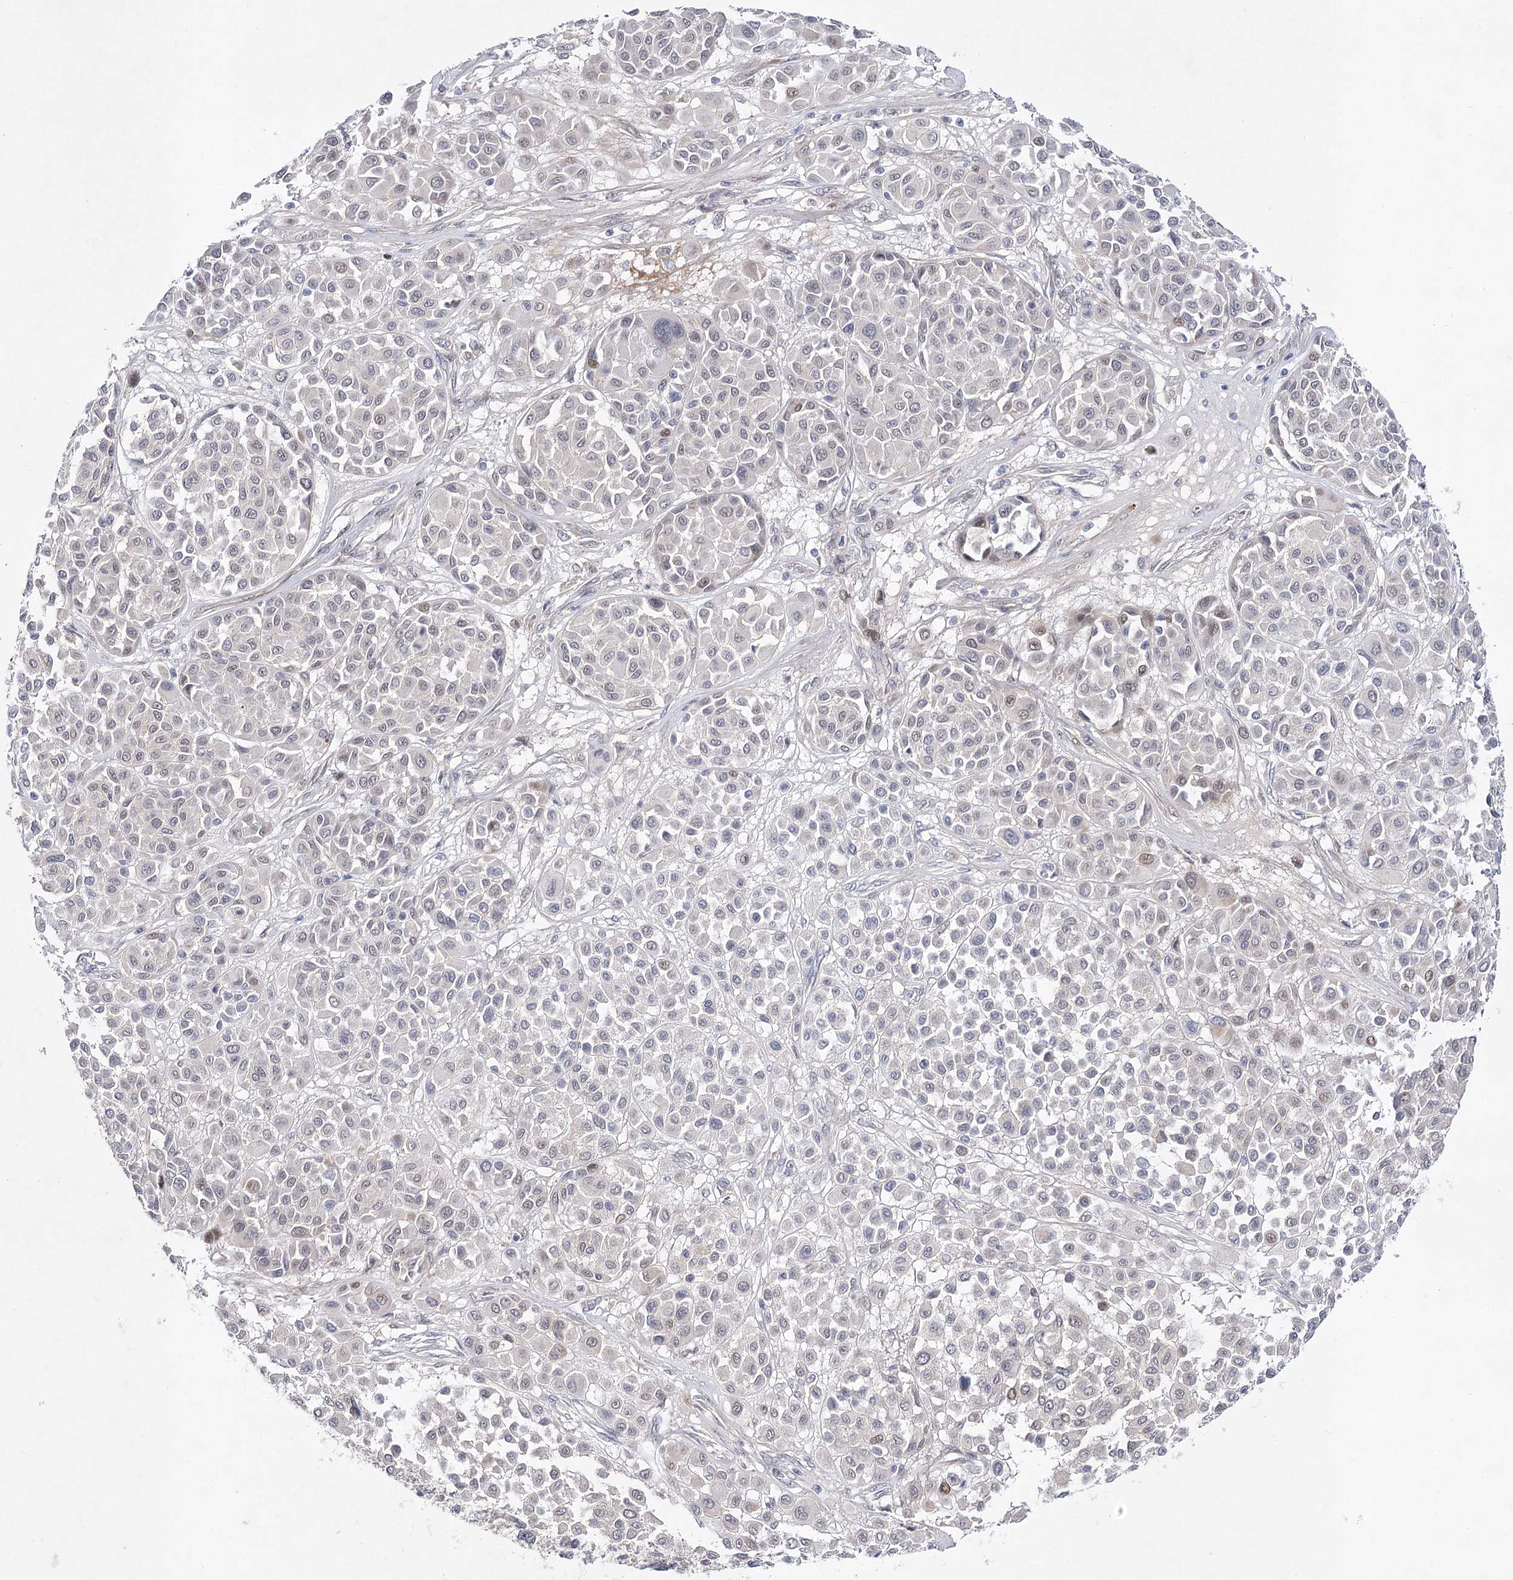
{"staining": {"intensity": "negative", "quantity": "none", "location": "none"}, "tissue": "melanoma", "cell_type": "Tumor cells", "image_type": "cancer", "snomed": [{"axis": "morphology", "description": "Malignant melanoma, Metastatic site"}, {"axis": "topography", "description": "Soft tissue"}], "caption": "This is an immunohistochemistry (IHC) photomicrograph of human malignant melanoma (metastatic site). There is no expression in tumor cells.", "gene": "ARHGAP32", "patient": {"sex": "male", "age": 41}}